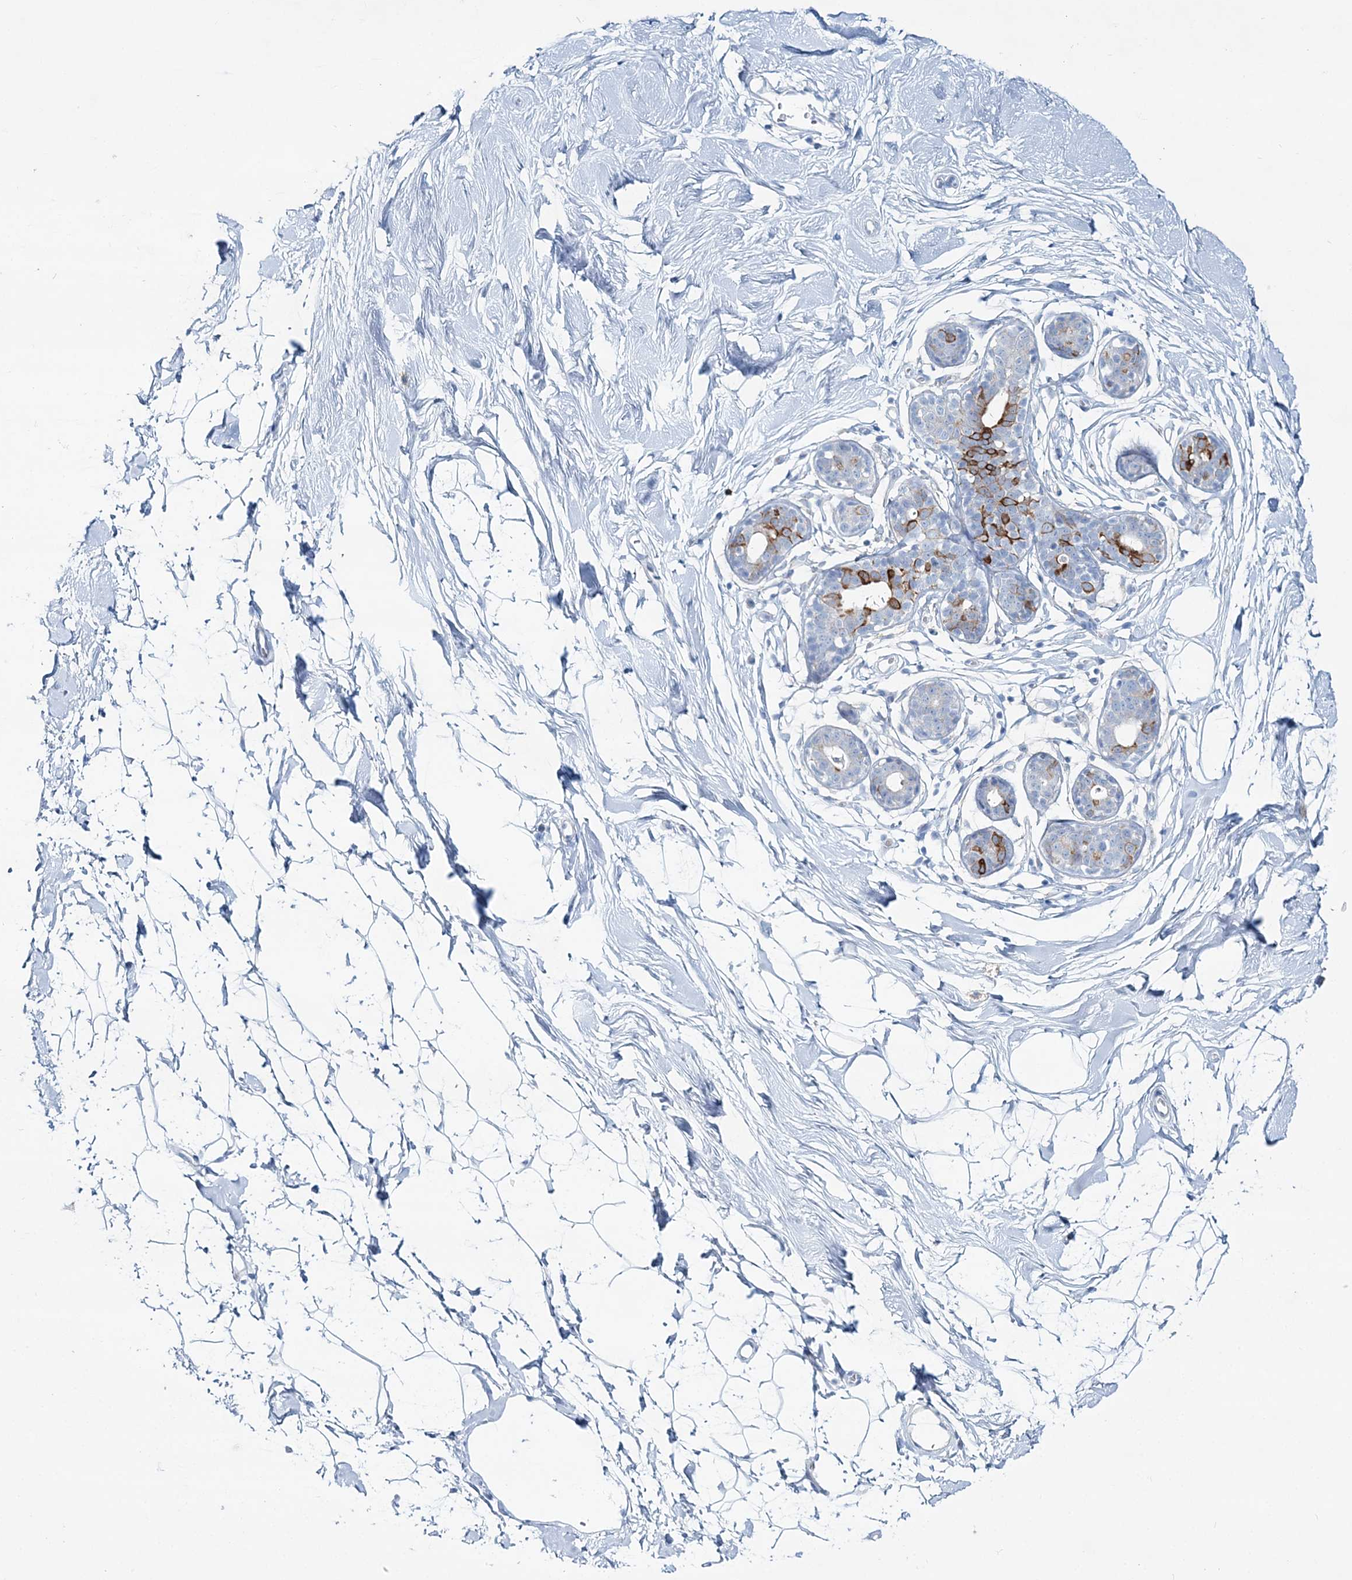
{"staining": {"intensity": "negative", "quantity": "none", "location": "none"}, "tissue": "breast", "cell_type": "Adipocytes", "image_type": "normal", "snomed": [{"axis": "morphology", "description": "Normal tissue, NOS"}, {"axis": "topography", "description": "Breast"}], "caption": "Immunohistochemistry of unremarkable human breast exhibits no expression in adipocytes. (DAB IHC, high magnification).", "gene": "ADGRL1", "patient": {"sex": "female", "age": 26}}